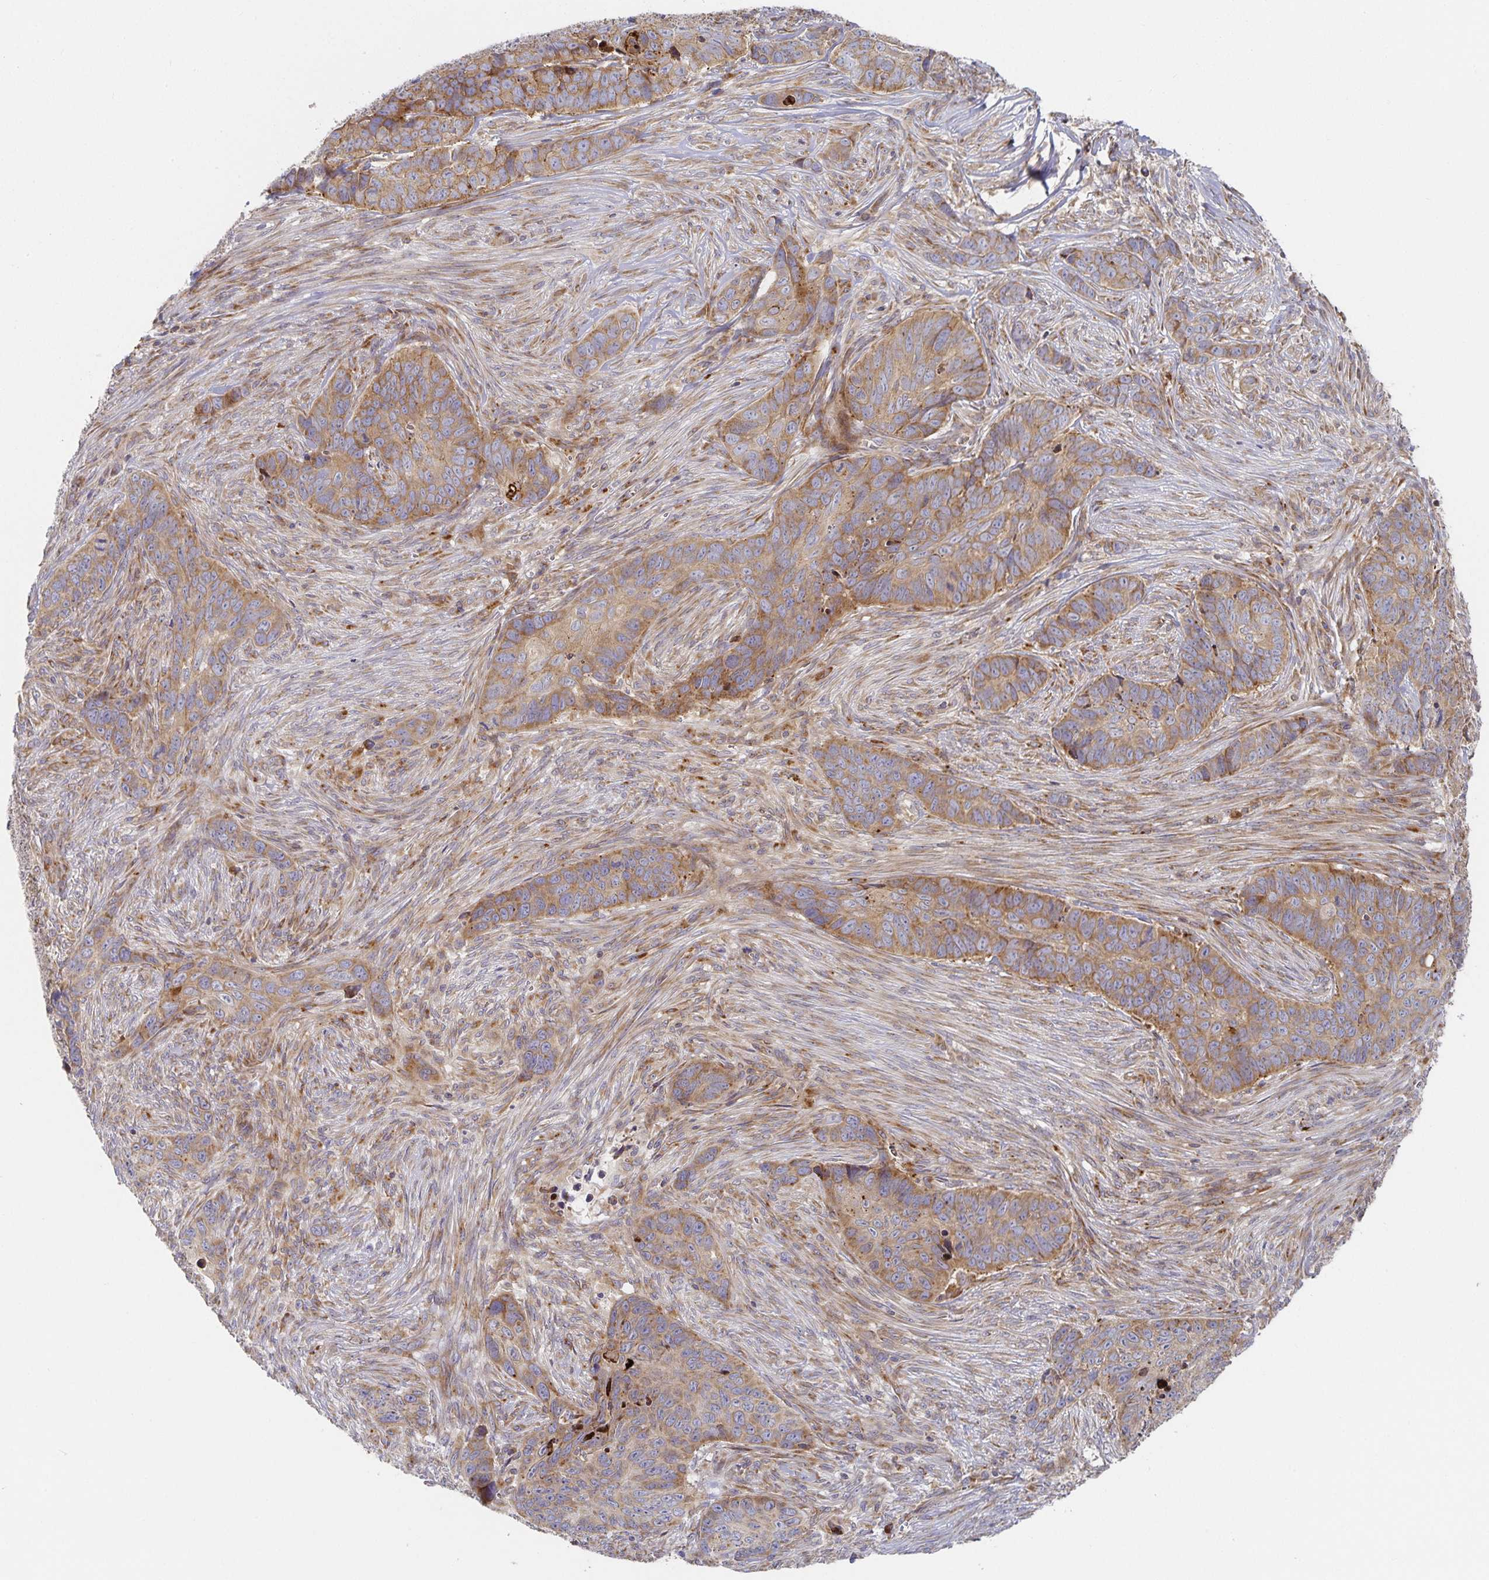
{"staining": {"intensity": "weak", "quantity": ">75%", "location": "cytoplasmic/membranous"}, "tissue": "skin cancer", "cell_type": "Tumor cells", "image_type": "cancer", "snomed": [{"axis": "morphology", "description": "Basal cell carcinoma"}, {"axis": "topography", "description": "Skin"}], "caption": "IHC of skin basal cell carcinoma reveals low levels of weak cytoplasmic/membranous expression in about >75% of tumor cells.", "gene": "NOMO1", "patient": {"sex": "female", "age": 82}}